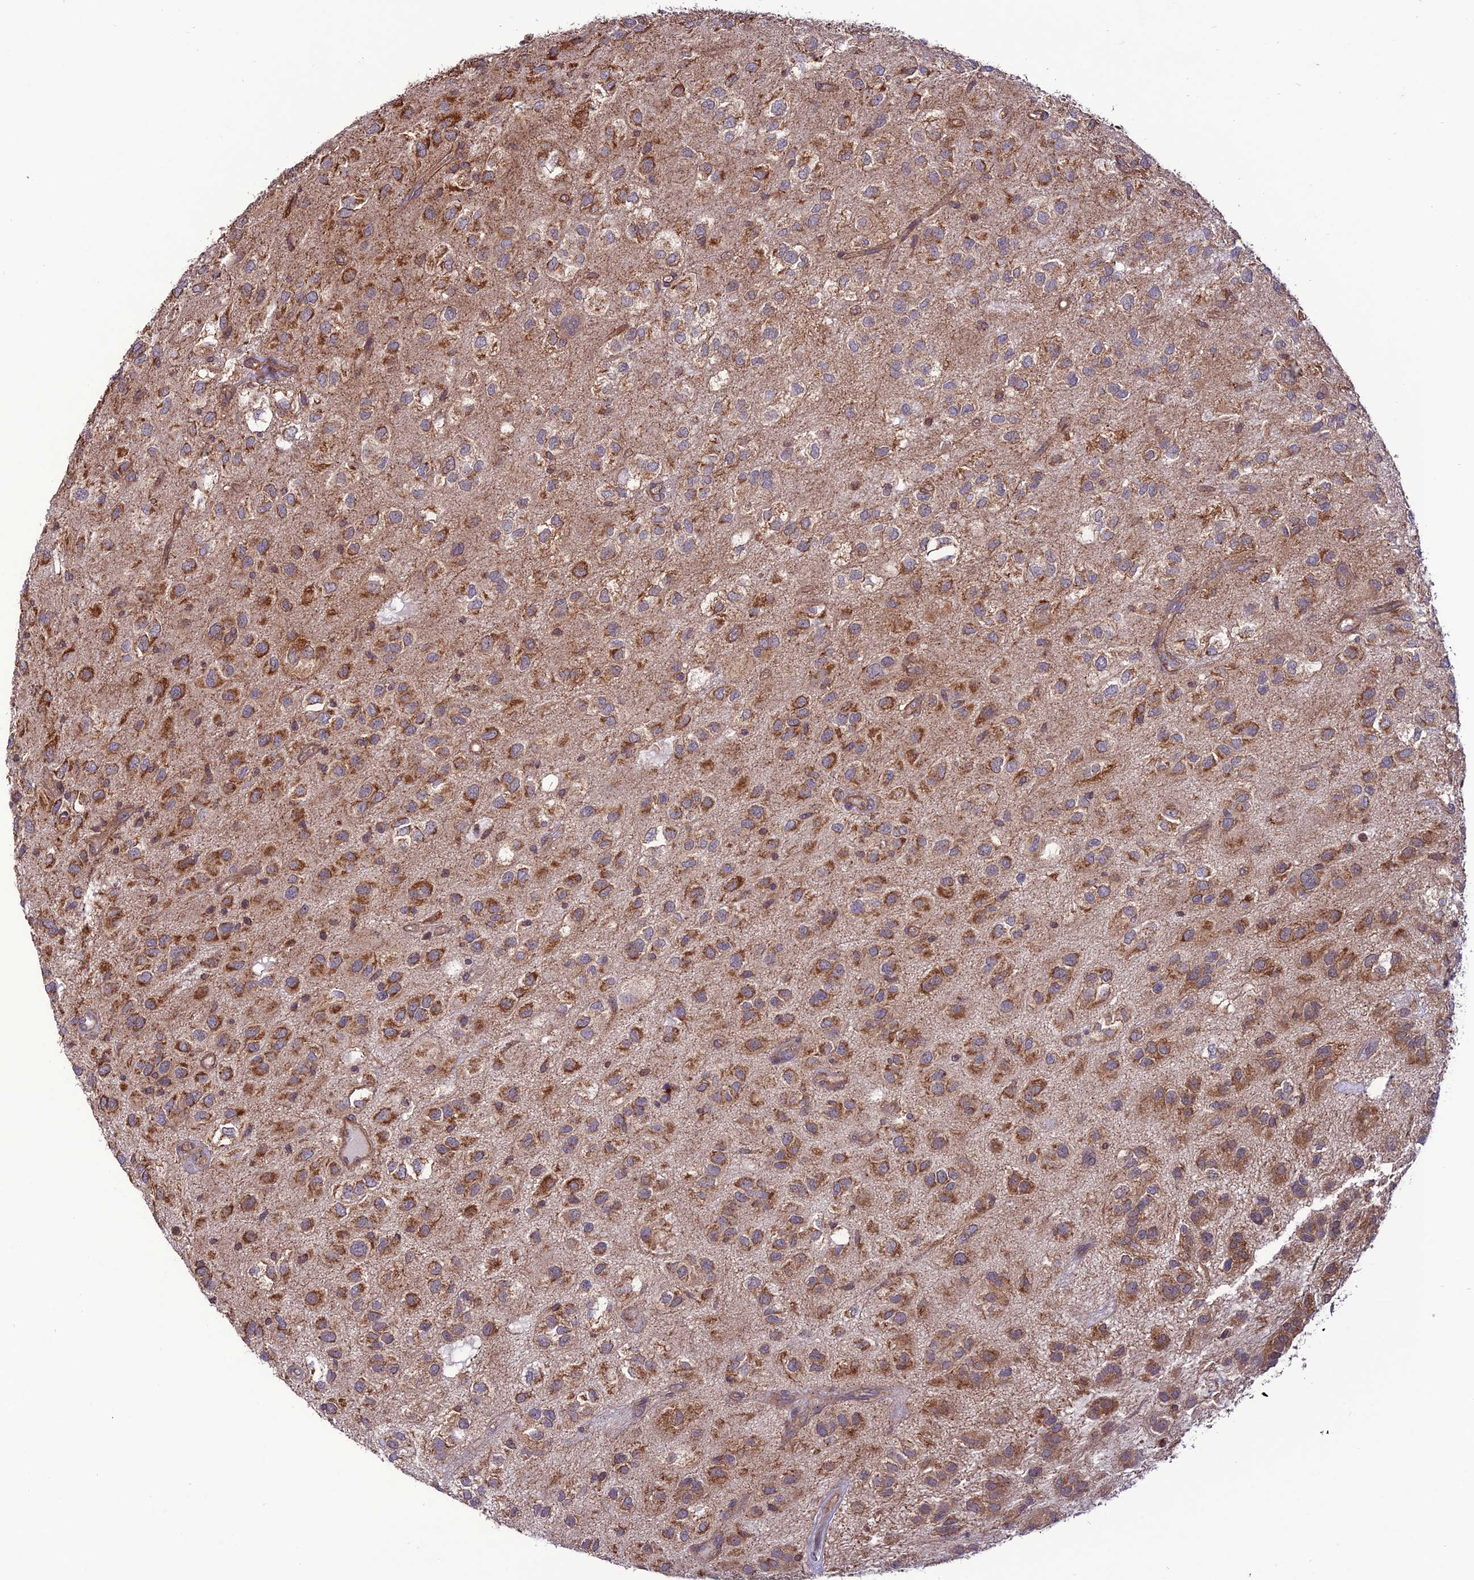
{"staining": {"intensity": "moderate", "quantity": ">75%", "location": "cytoplasmic/membranous"}, "tissue": "glioma", "cell_type": "Tumor cells", "image_type": "cancer", "snomed": [{"axis": "morphology", "description": "Glioma, malignant, Low grade"}, {"axis": "topography", "description": "Brain"}], "caption": "Protein staining of malignant glioma (low-grade) tissue shows moderate cytoplasmic/membranous positivity in approximately >75% of tumor cells.", "gene": "PPIL3", "patient": {"sex": "male", "age": 66}}